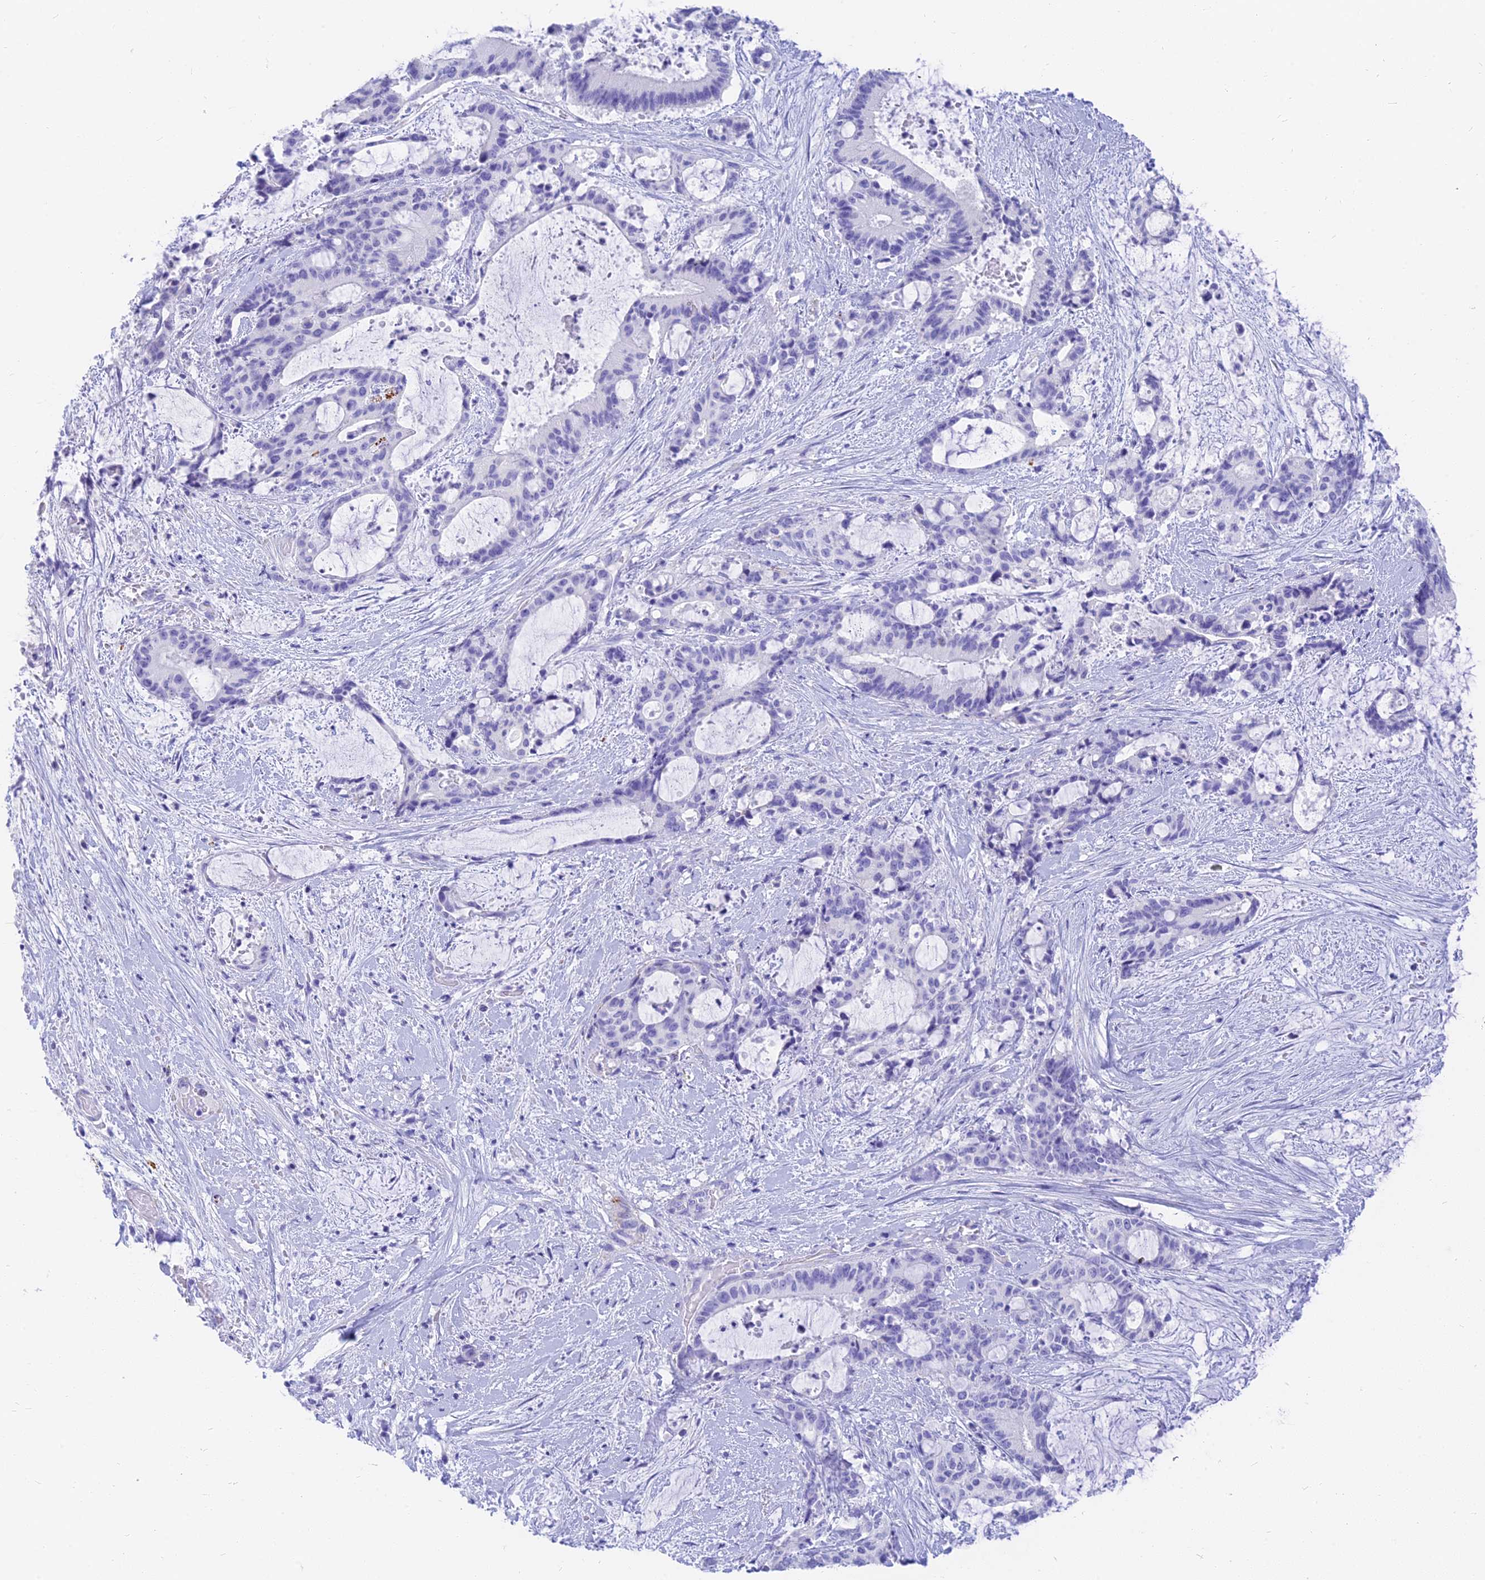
{"staining": {"intensity": "negative", "quantity": "none", "location": "none"}, "tissue": "liver cancer", "cell_type": "Tumor cells", "image_type": "cancer", "snomed": [{"axis": "morphology", "description": "Normal tissue, NOS"}, {"axis": "morphology", "description": "Cholangiocarcinoma"}, {"axis": "topography", "description": "Liver"}, {"axis": "topography", "description": "Peripheral nerve tissue"}], "caption": "Protein analysis of liver cholangiocarcinoma demonstrates no significant staining in tumor cells.", "gene": "SLC36A2", "patient": {"sex": "female", "age": 73}}